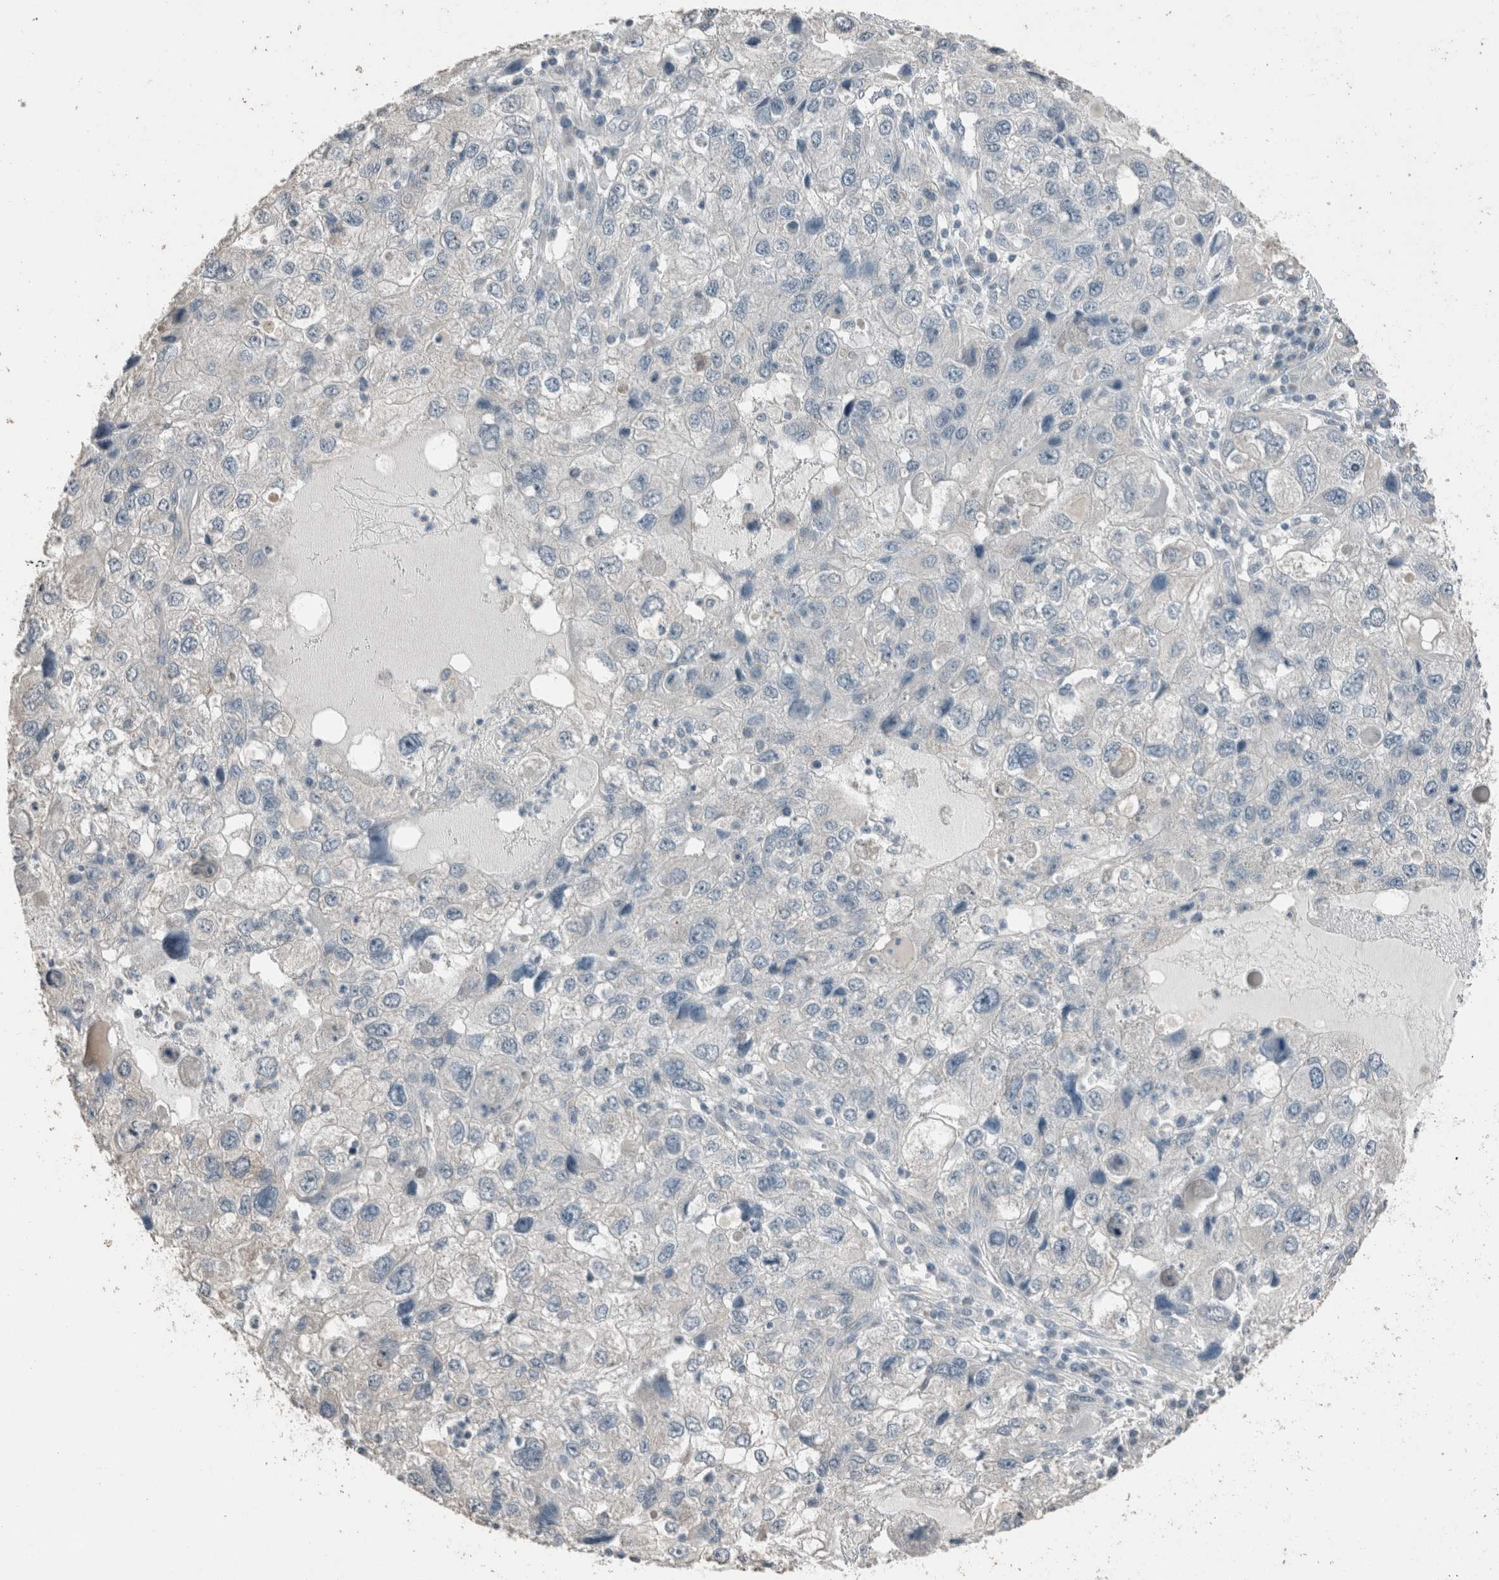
{"staining": {"intensity": "negative", "quantity": "none", "location": "none"}, "tissue": "endometrial cancer", "cell_type": "Tumor cells", "image_type": "cancer", "snomed": [{"axis": "morphology", "description": "Adenocarcinoma, NOS"}, {"axis": "topography", "description": "Endometrium"}], "caption": "Tumor cells show no significant expression in endometrial adenocarcinoma.", "gene": "ACVR2B", "patient": {"sex": "female", "age": 49}}